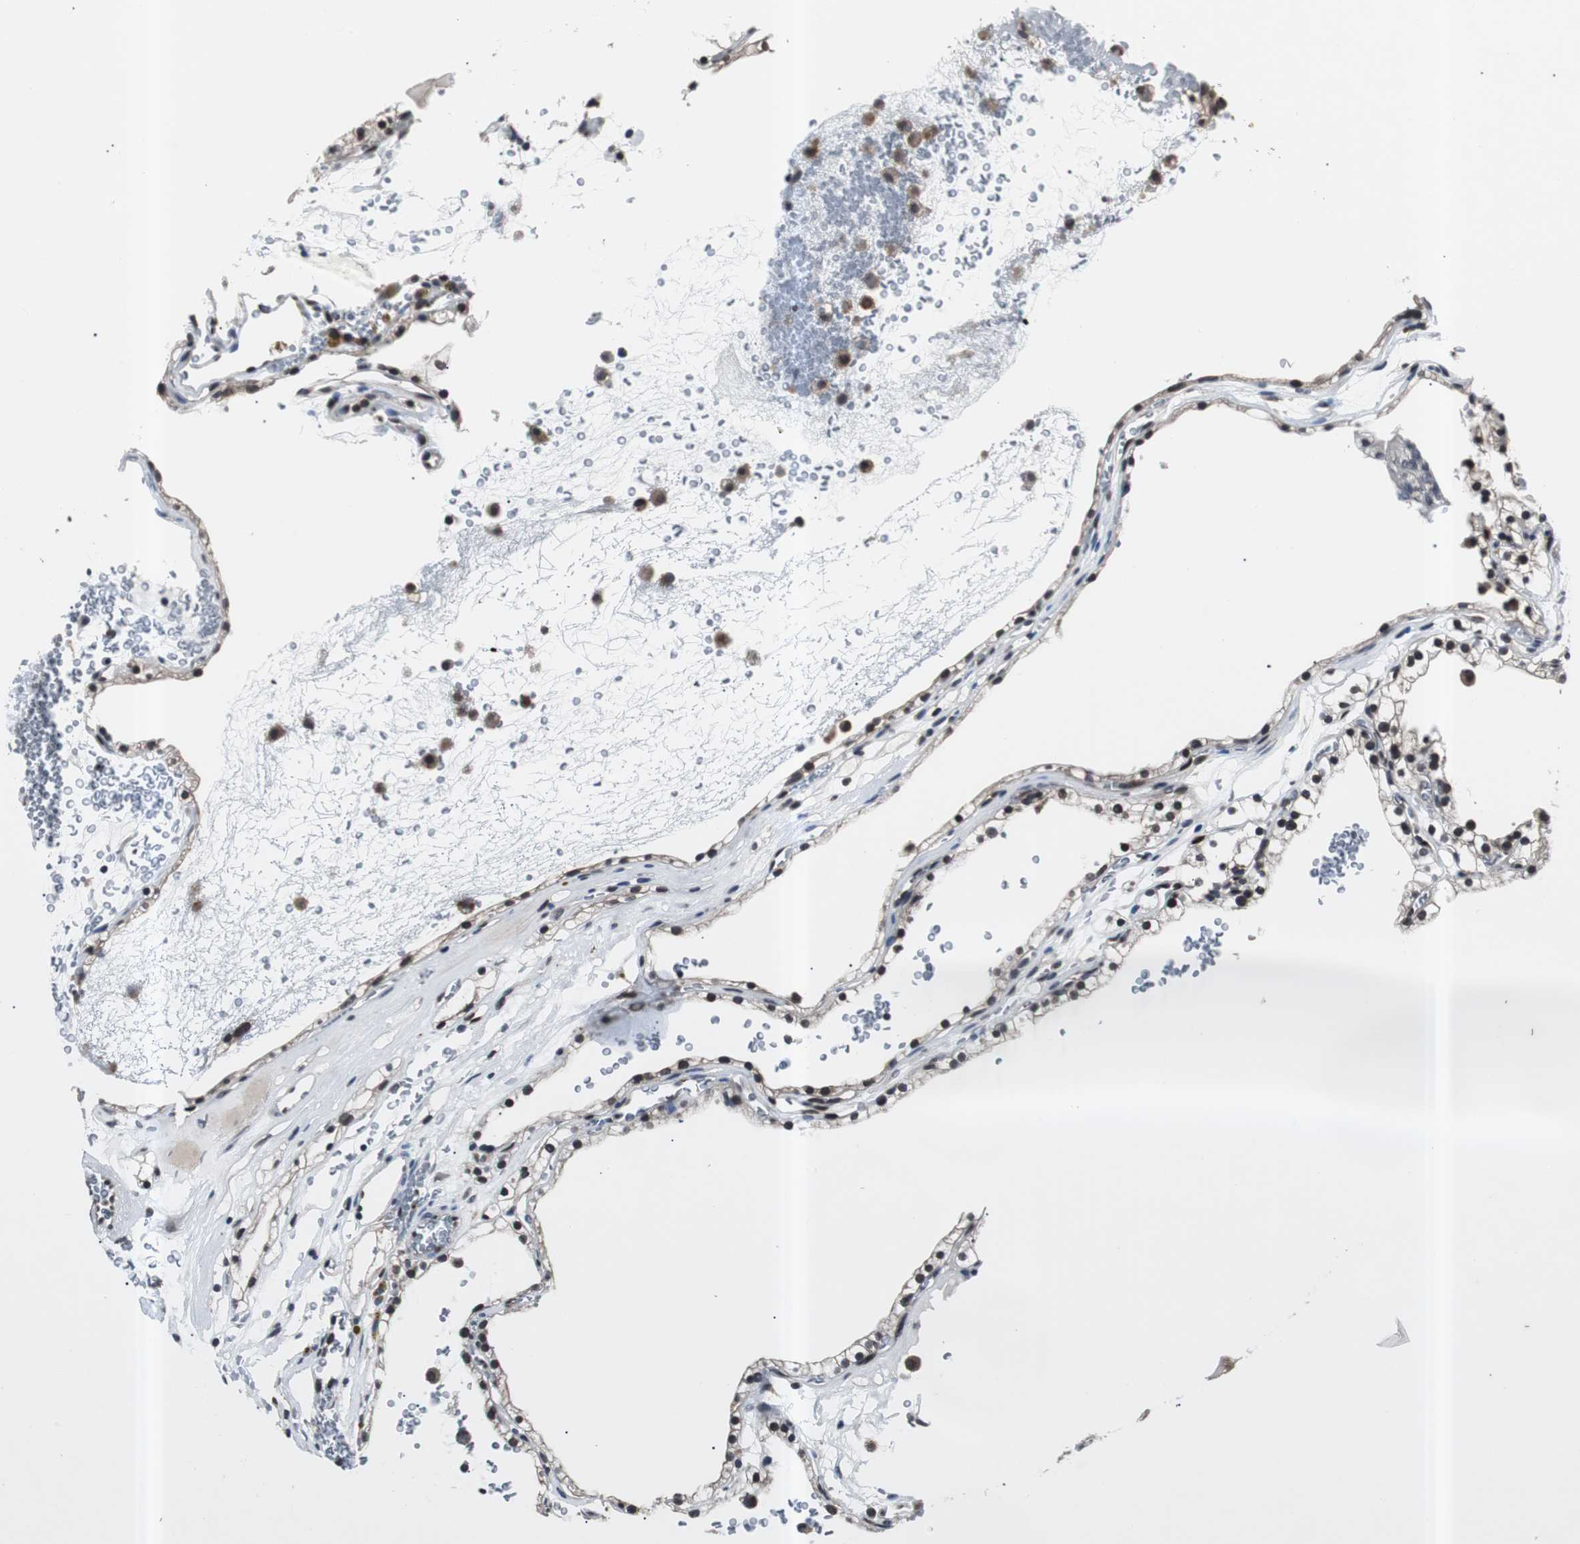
{"staining": {"intensity": "negative", "quantity": "none", "location": "none"}, "tissue": "renal cancer", "cell_type": "Tumor cells", "image_type": "cancer", "snomed": [{"axis": "morphology", "description": "Adenocarcinoma, NOS"}, {"axis": "topography", "description": "Kidney"}], "caption": "Immunohistochemical staining of human renal adenocarcinoma demonstrates no significant positivity in tumor cells.", "gene": "SMAD1", "patient": {"sex": "female", "age": 41}}